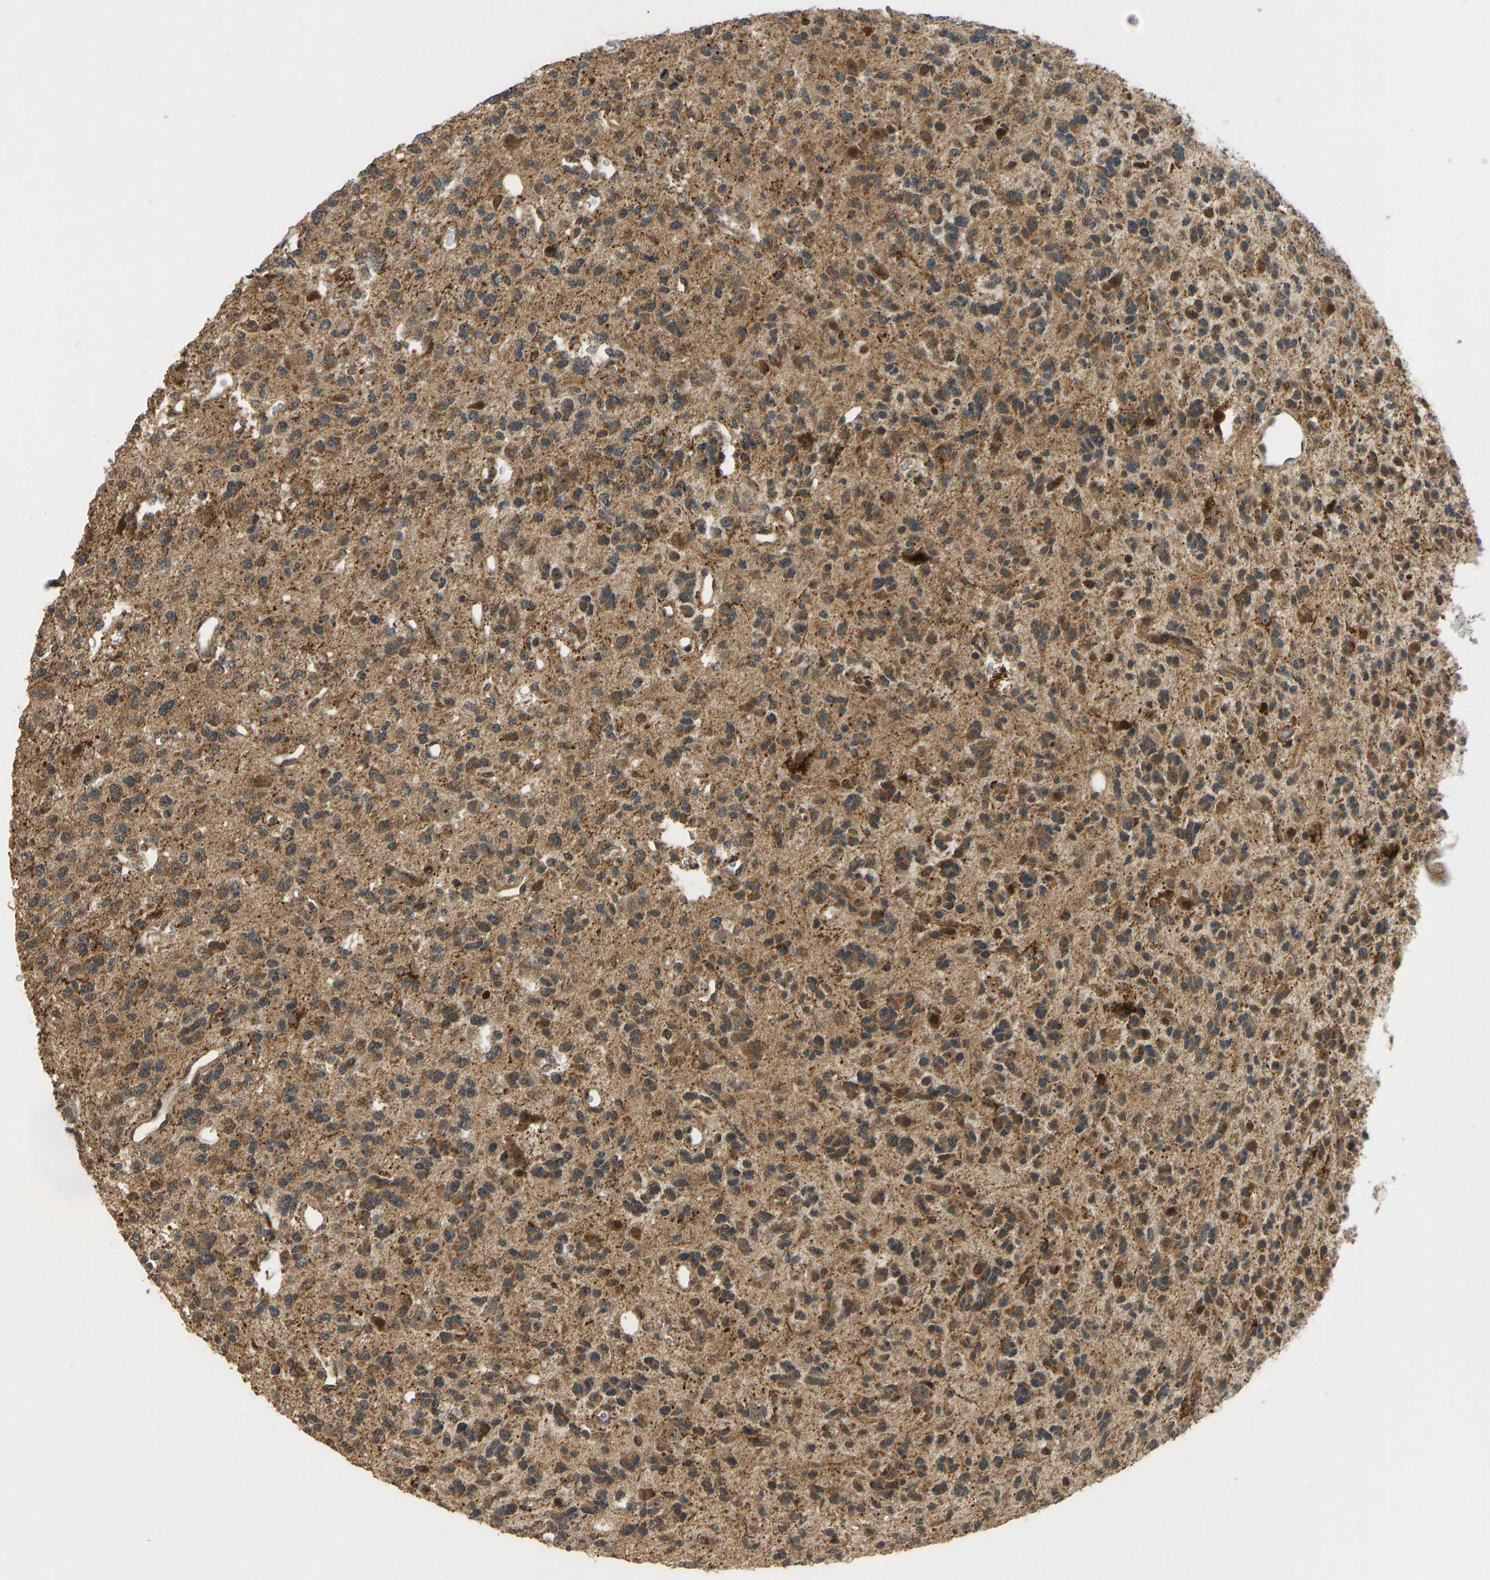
{"staining": {"intensity": "moderate", "quantity": ">75%", "location": "cytoplasmic/membranous"}, "tissue": "glioma", "cell_type": "Tumor cells", "image_type": "cancer", "snomed": [{"axis": "morphology", "description": "Glioma, malignant, Low grade"}, {"axis": "topography", "description": "Brain"}], "caption": "Malignant glioma (low-grade) stained for a protein (brown) displays moderate cytoplasmic/membranous positive positivity in approximately >75% of tumor cells.", "gene": "ACADS", "patient": {"sex": "male", "age": 38}}